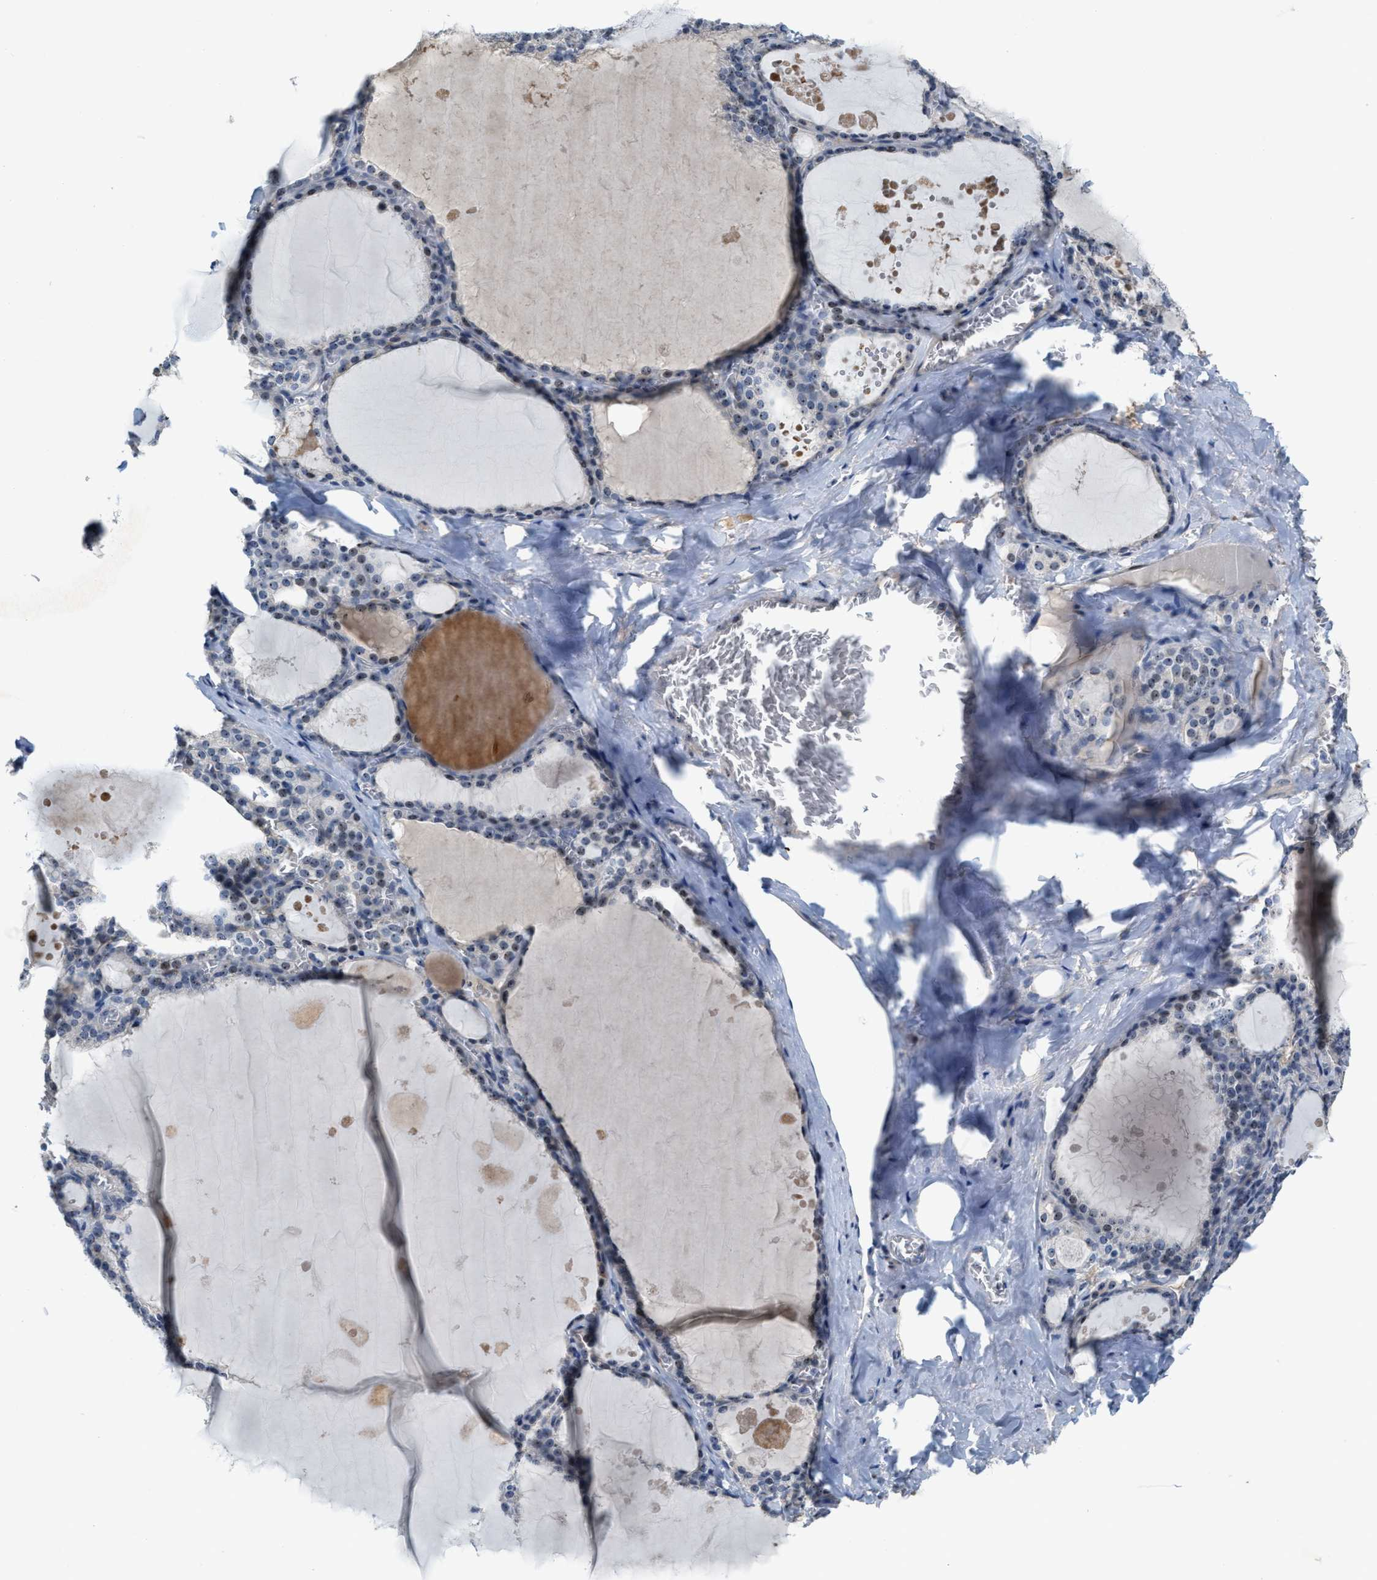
{"staining": {"intensity": "moderate", "quantity": ">75%", "location": "nuclear"}, "tissue": "thyroid gland", "cell_type": "Glandular cells", "image_type": "normal", "snomed": [{"axis": "morphology", "description": "Normal tissue, NOS"}, {"axis": "topography", "description": "Thyroid gland"}], "caption": "An immunohistochemistry histopathology image of normal tissue is shown. Protein staining in brown highlights moderate nuclear positivity in thyroid gland within glandular cells.", "gene": "ZNF783", "patient": {"sex": "male", "age": 56}}